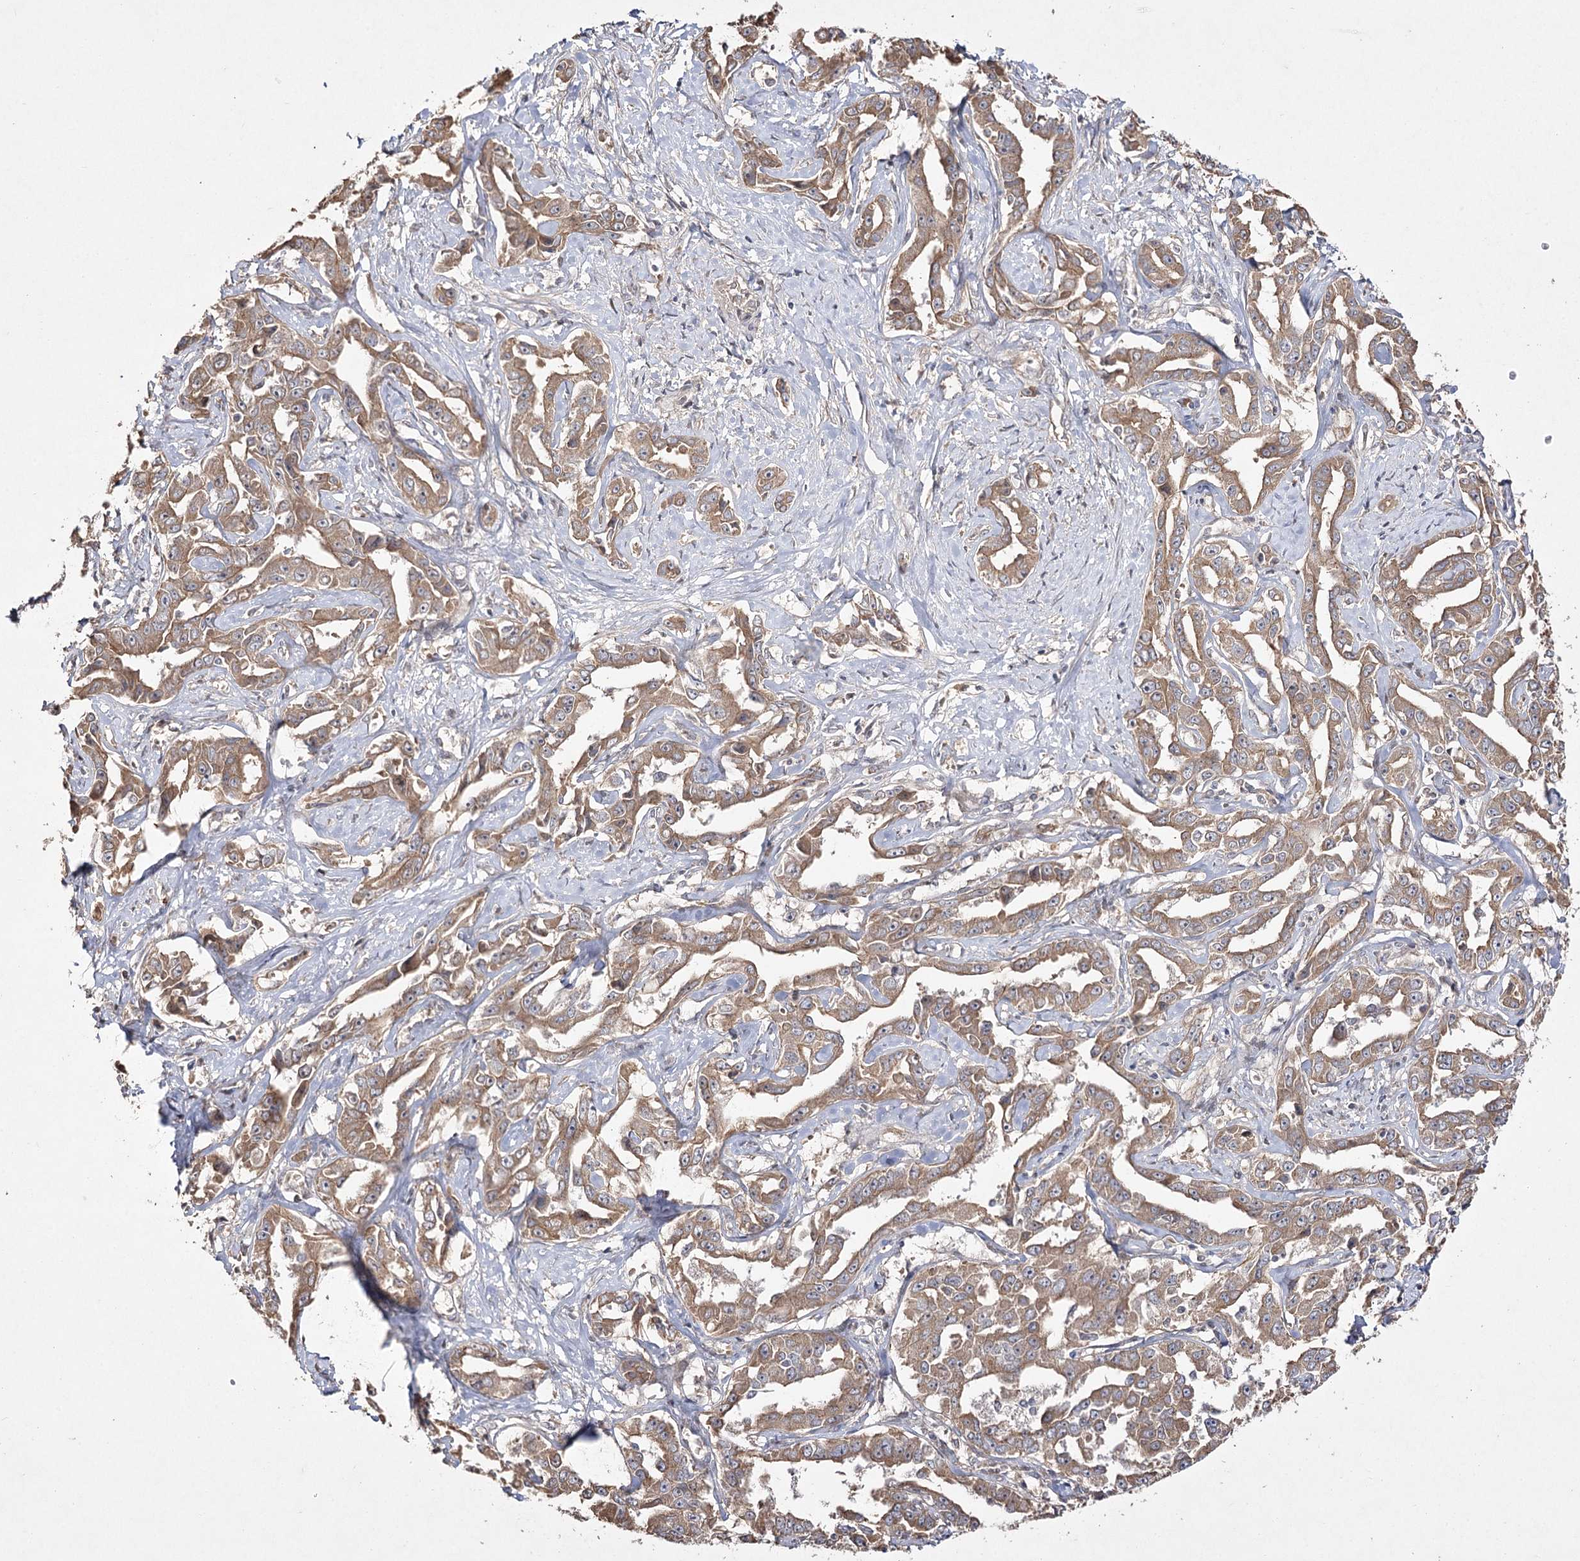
{"staining": {"intensity": "moderate", "quantity": ">75%", "location": "cytoplasmic/membranous"}, "tissue": "liver cancer", "cell_type": "Tumor cells", "image_type": "cancer", "snomed": [{"axis": "morphology", "description": "Cholangiocarcinoma"}, {"axis": "topography", "description": "Liver"}], "caption": "Liver cancer was stained to show a protein in brown. There is medium levels of moderate cytoplasmic/membranous staining in about >75% of tumor cells. (DAB (3,3'-diaminobenzidine) IHC with brightfield microscopy, high magnification).", "gene": "FANCL", "patient": {"sex": "male", "age": 59}}